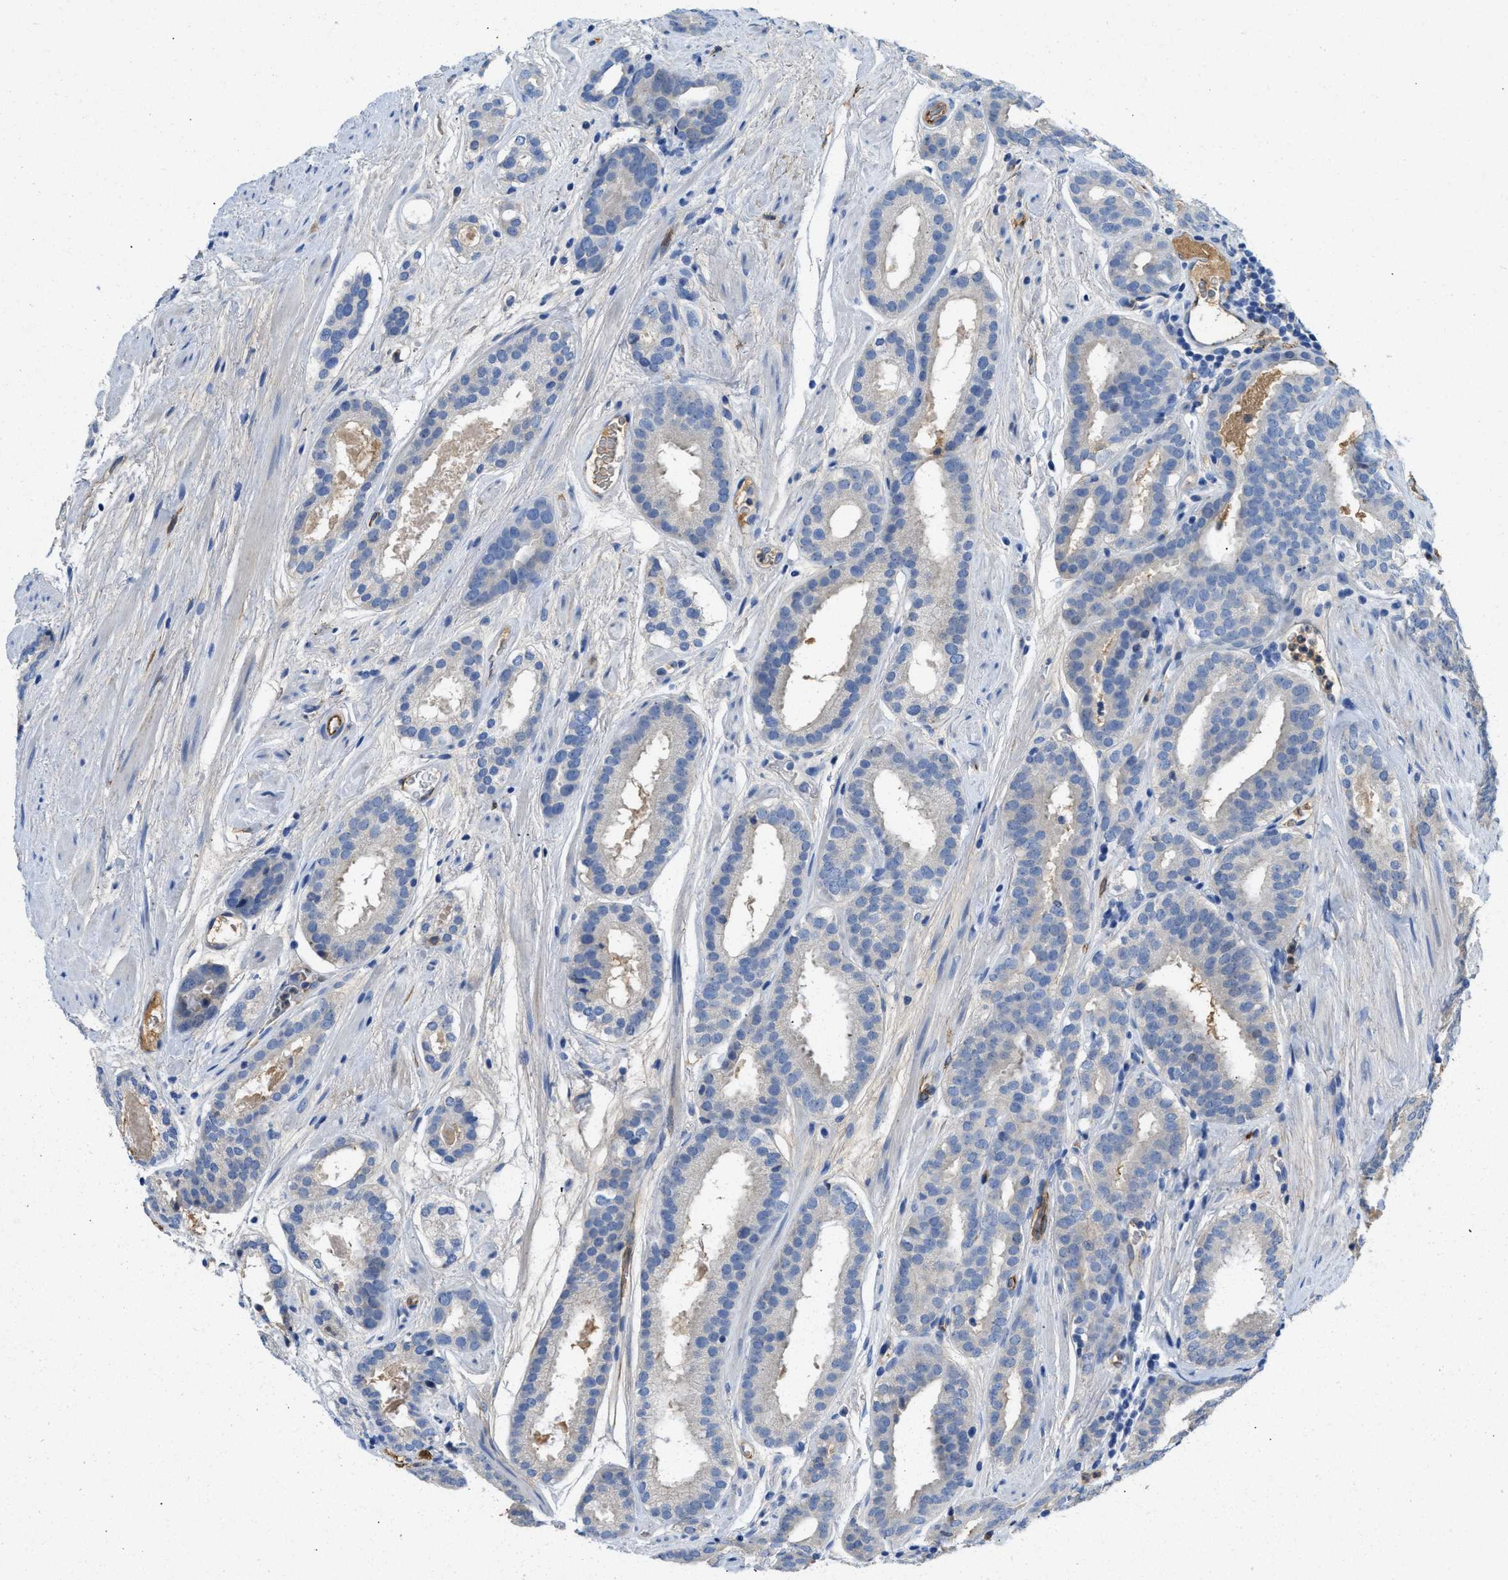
{"staining": {"intensity": "negative", "quantity": "none", "location": "none"}, "tissue": "prostate cancer", "cell_type": "Tumor cells", "image_type": "cancer", "snomed": [{"axis": "morphology", "description": "Adenocarcinoma, Low grade"}, {"axis": "topography", "description": "Prostate"}], "caption": "The photomicrograph exhibits no significant positivity in tumor cells of prostate adenocarcinoma (low-grade). The staining is performed using DAB (3,3'-diaminobenzidine) brown chromogen with nuclei counter-stained in using hematoxylin.", "gene": "SPEG", "patient": {"sex": "male", "age": 69}}